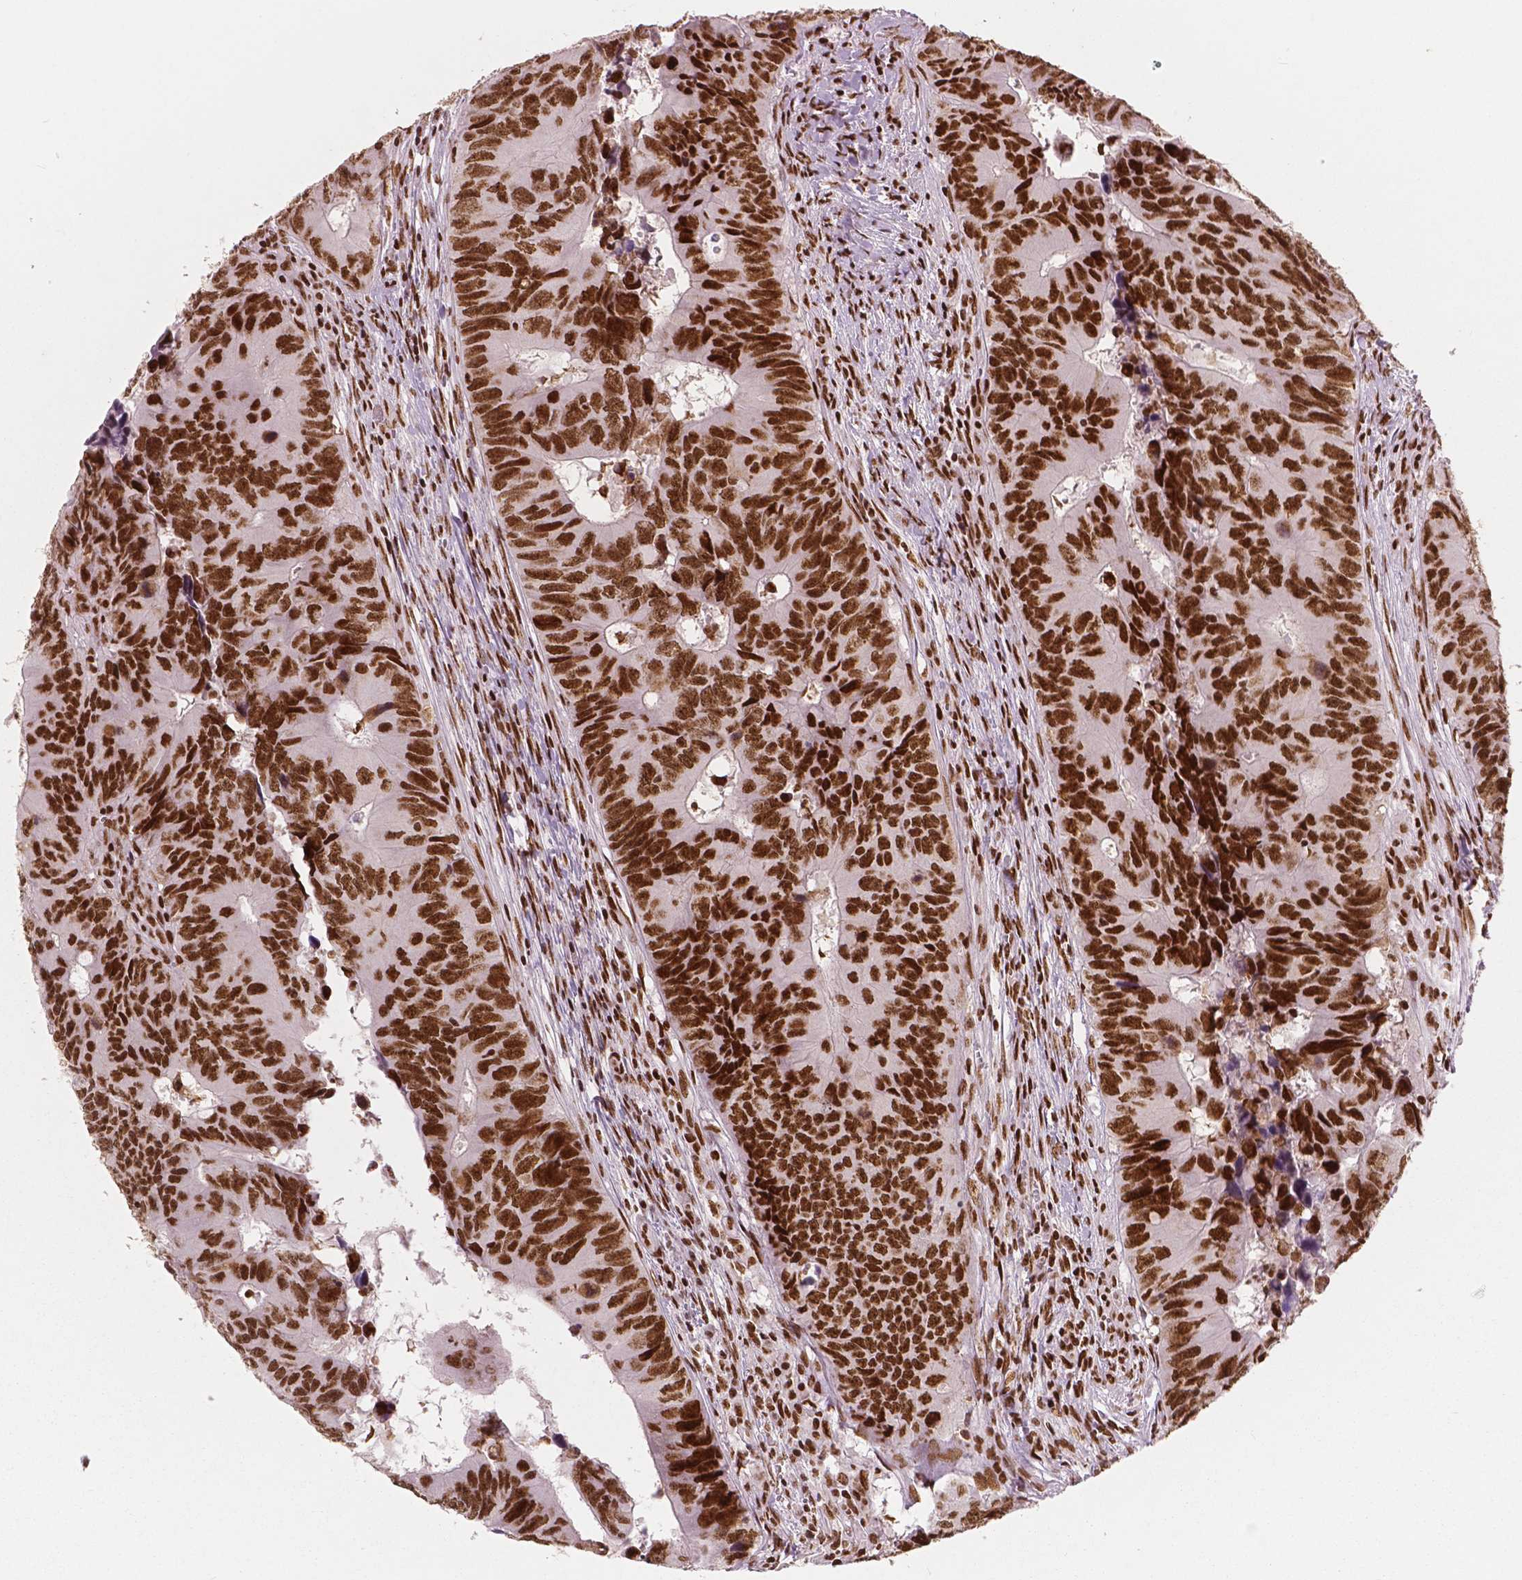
{"staining": {"intensity": "strong", "quantity": ">75%", "location": "nuclear"}, "tissue": "colorectal cancer", "cell_type": "Tumor cells", "image_type": "cancer", "snomed": [{"axis": "morphology", "description": "Adenocarcinoma, NOS"}, {"axis": "topography", "description": "Colon"}], "caption": "Human colorectal adenocarcinoma stained for a protein (brown) exhibits strong nuclear positive positivity in approximately >75% of tumor cells.", "gene": "BRD4", "patient": {"sex": "female", "age": 82}}